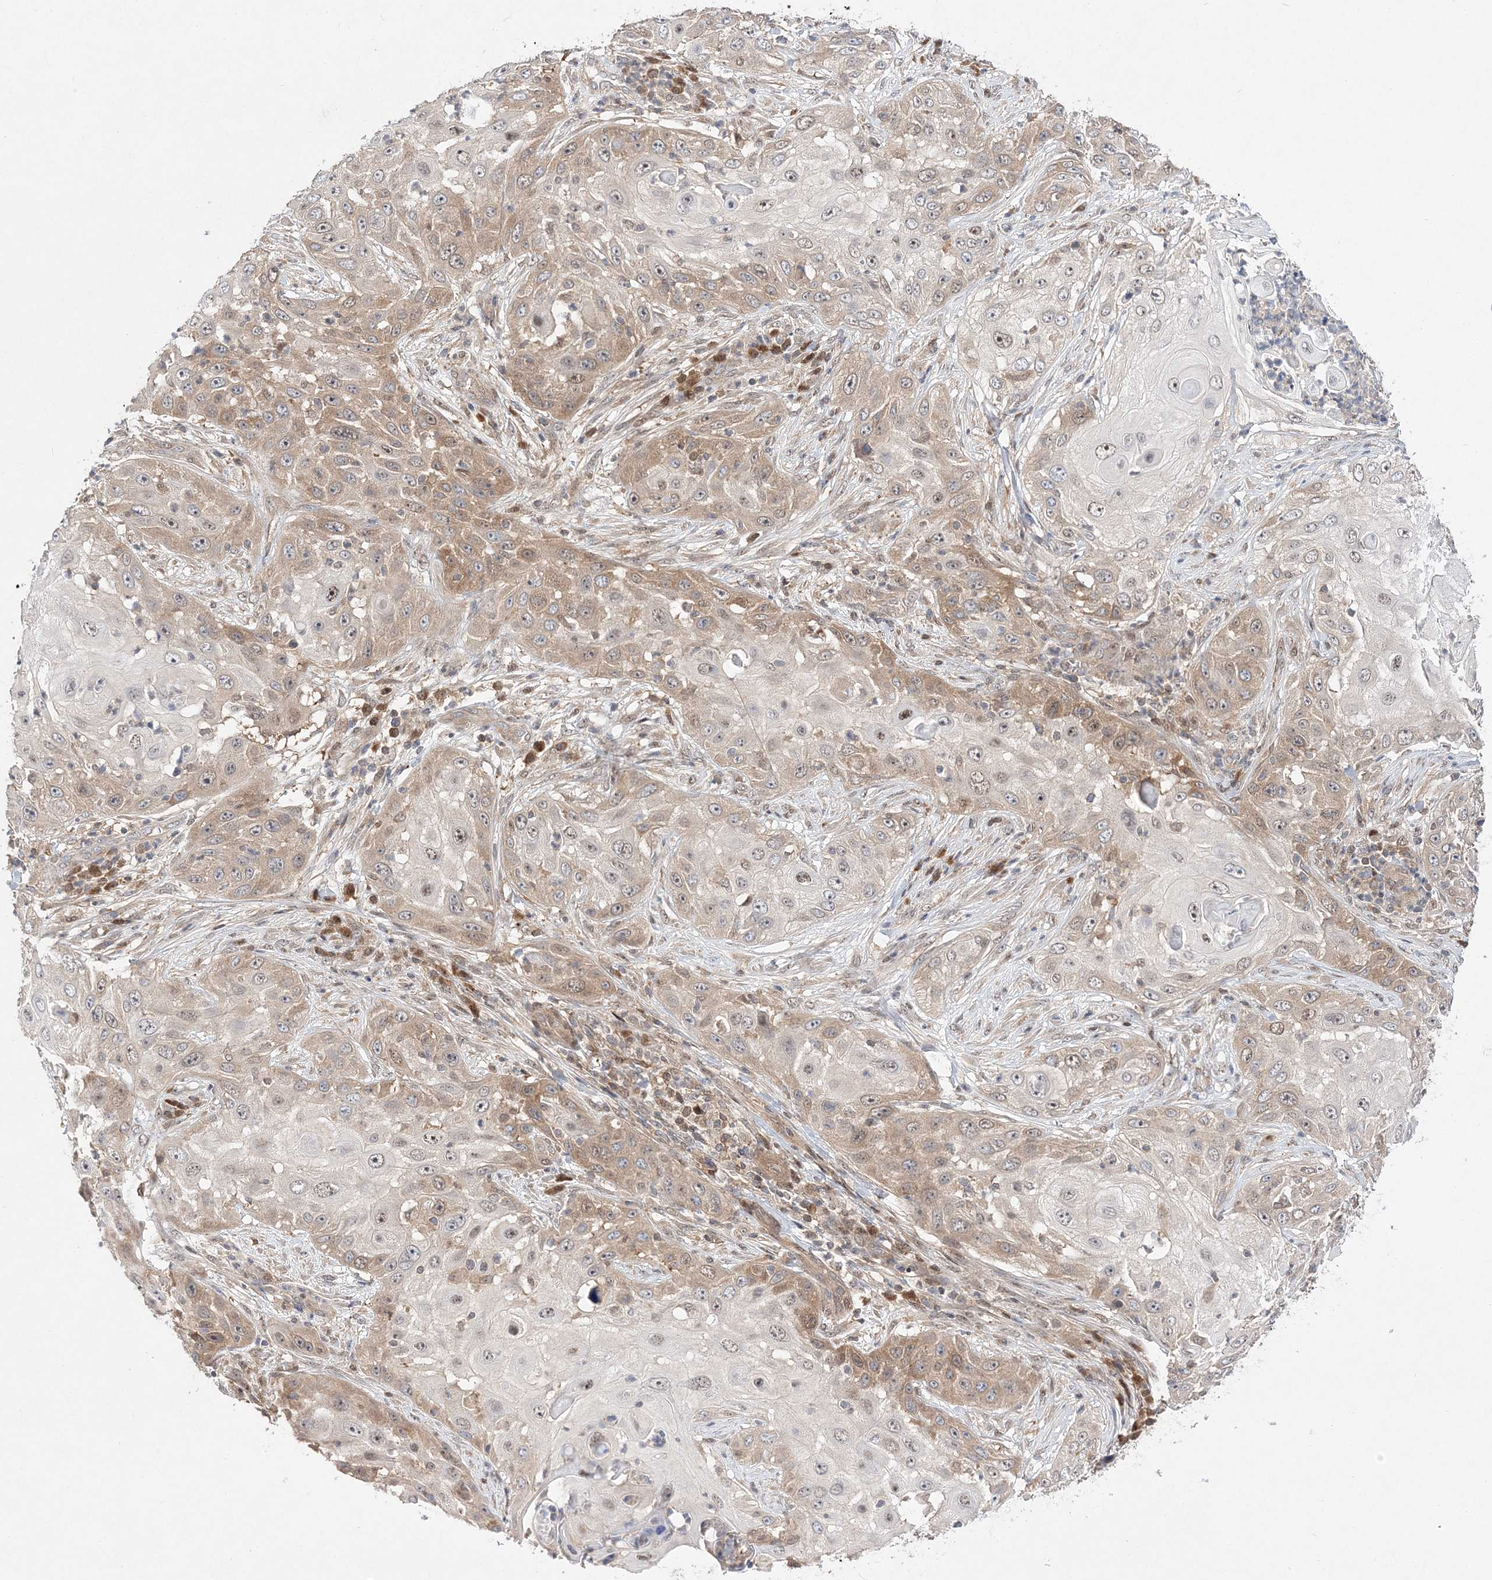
{"staining": {"intensity": "weak", "quantity": "25%-75%", "location": "cytoplasmic/membranous"}, "tissue": "skin cancer", "cell_type": "Tumor cells", "image_type": "cancer", "snomed": [{"axis": "morphology", "description": "Squamous cell carcinoma, NOS"}, {"axis": "topography", "description": "Skin"}], "caption": "Protein analysis of squamous cell carcinoma (skin) tissue displays weak cytoplasmic/membranous positivity in approximately 25%-75% of tumor cells.", "gene": "NIF3L1", "patient": {"sex": "female", "age": 44}}